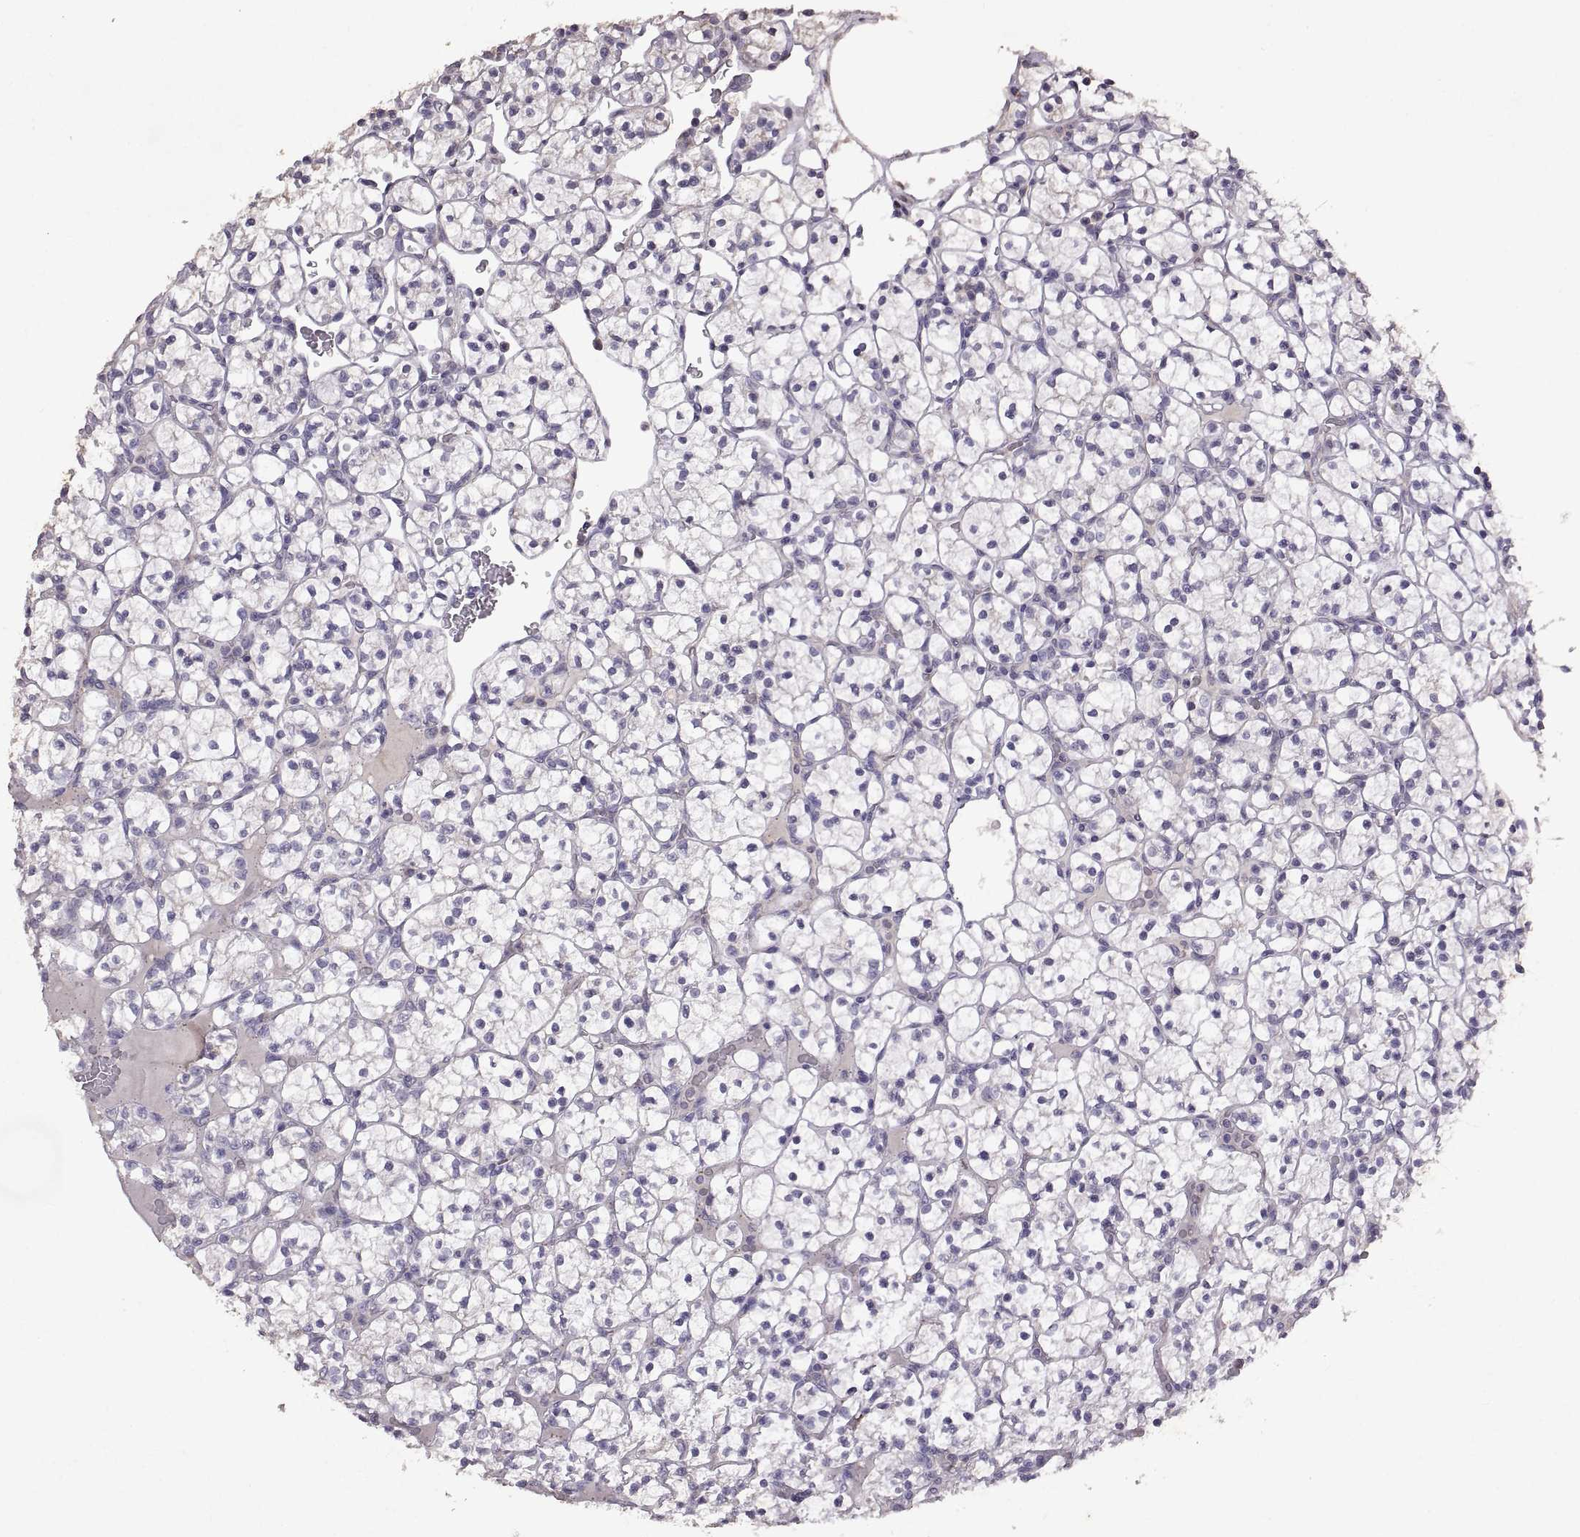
{"staining": {"intensity": "negative", "quantity": "none", "location": "none"}, "tissue": "renal cancer", "cell_type": "Tumor cells", "image_type": "cancer", "snomed": [{"axis": "morphology", "description": "Adenocarcinoma, NOS"}, {"axis": "topography", "description": "Kidney"}], "caption": "Human renal adenocarcinoma stained for a protein using IHC demonstrates no expression in tumor cells.", "gene": "DEFB136", "patient": {"sex": "female", "age": 89}}